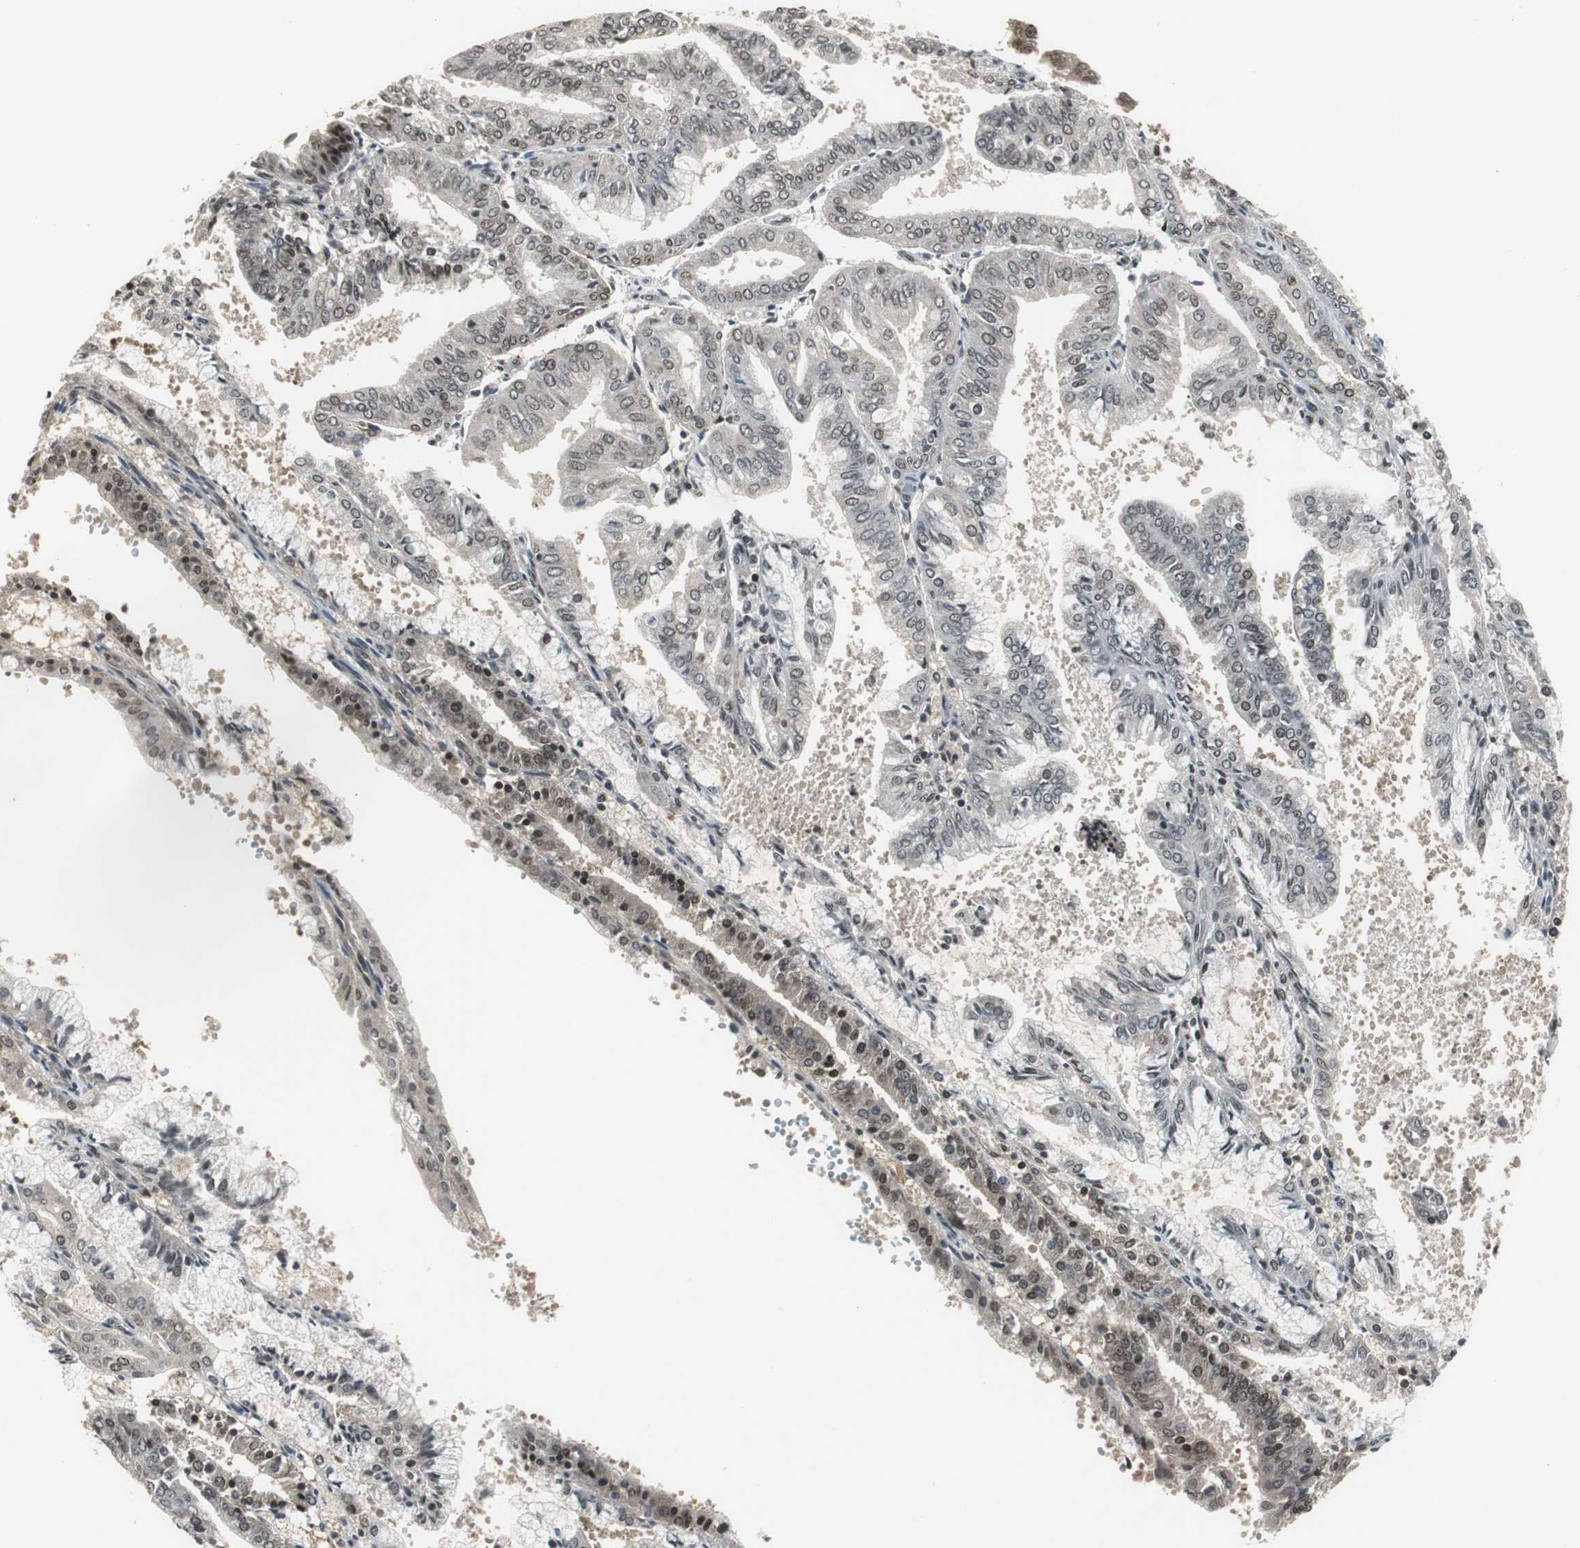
{"staining": {"intensity": "weak", "quantity": "25%-75%", "location": "cytoplasmic/membranous,nuclear"}, "tissue": "endometrial cancer", "cell_type": "Tumor cells", "image_type": "cancer", "snomed": [{"axis": "morphology", "description": "Adenocarcinoma, NOS"}, {"axis": "topography", "description": "Endometrium"}], "caption": "Immunohistochemical staining of adenocarcinoma (endometrial) demonstrates weak cytoplasmic/membranous and nuclear protein expression in approximately 25%-75% of tumor cells.", "gene": "MPG", "patient": {"sex": "female", "age": 63}}